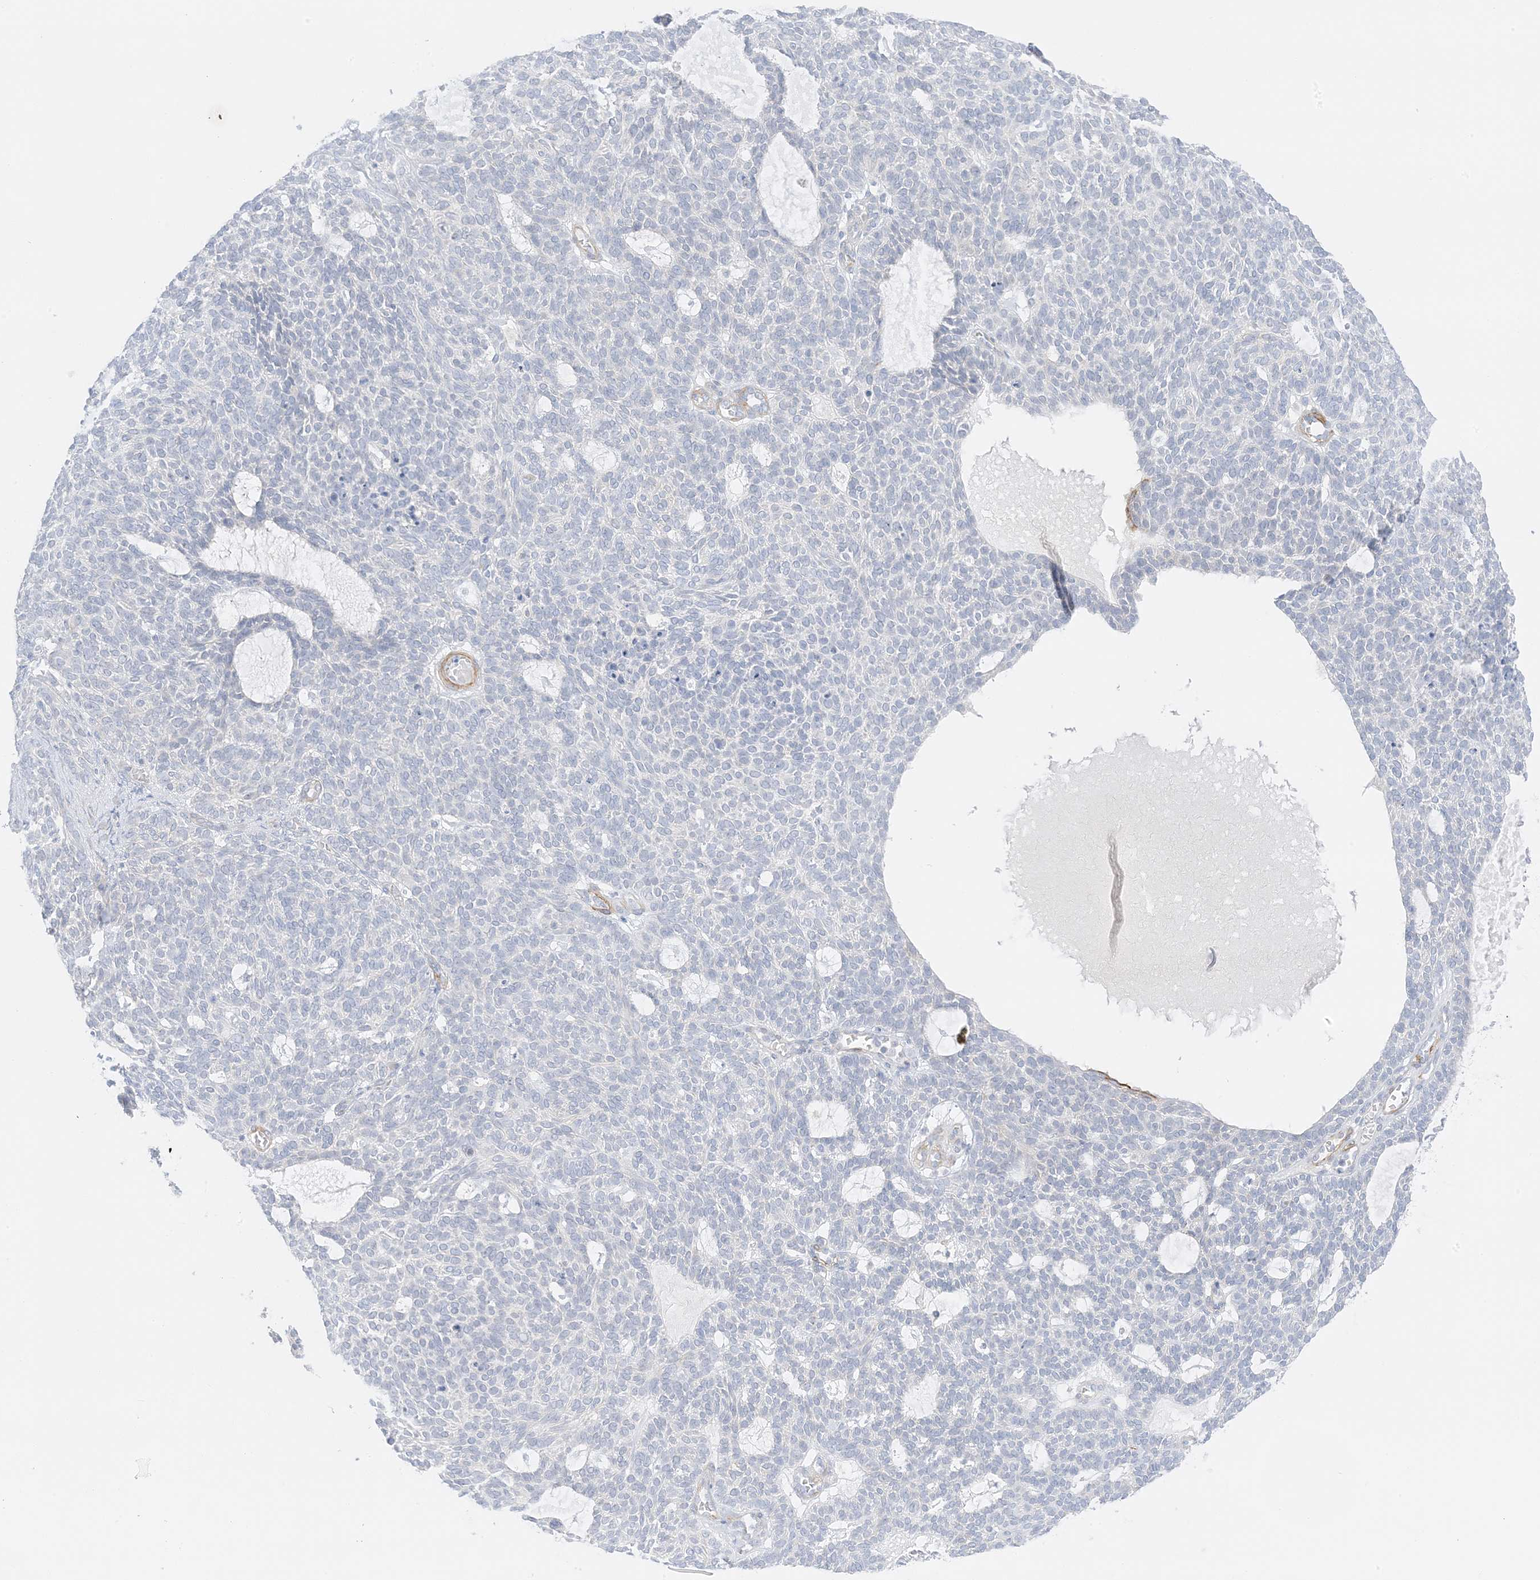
{"staining": {"intensity": "negative", "quantity": "none", "location": "none"}, "tissue": "skin cancer", "cell_type": "Tumor cells", "image_type": "cancer", "snomed": [{"axis": "morphology", "description": "Squamous cell carcinoma, NOS"}, {"axis": "topography", "description": "Skin"}], "caption": "There is no significant expression in tumor cells of skin cancer. The staining was performed using DAB (3,3'-diaminobenzidine) to visualize the protein expression in brown, while the nuclei were stained in blue with hematoxylin (Magnification: 20x).", "gene": "SLC22A13", "patient": {"sex": "female", "age": 90}}